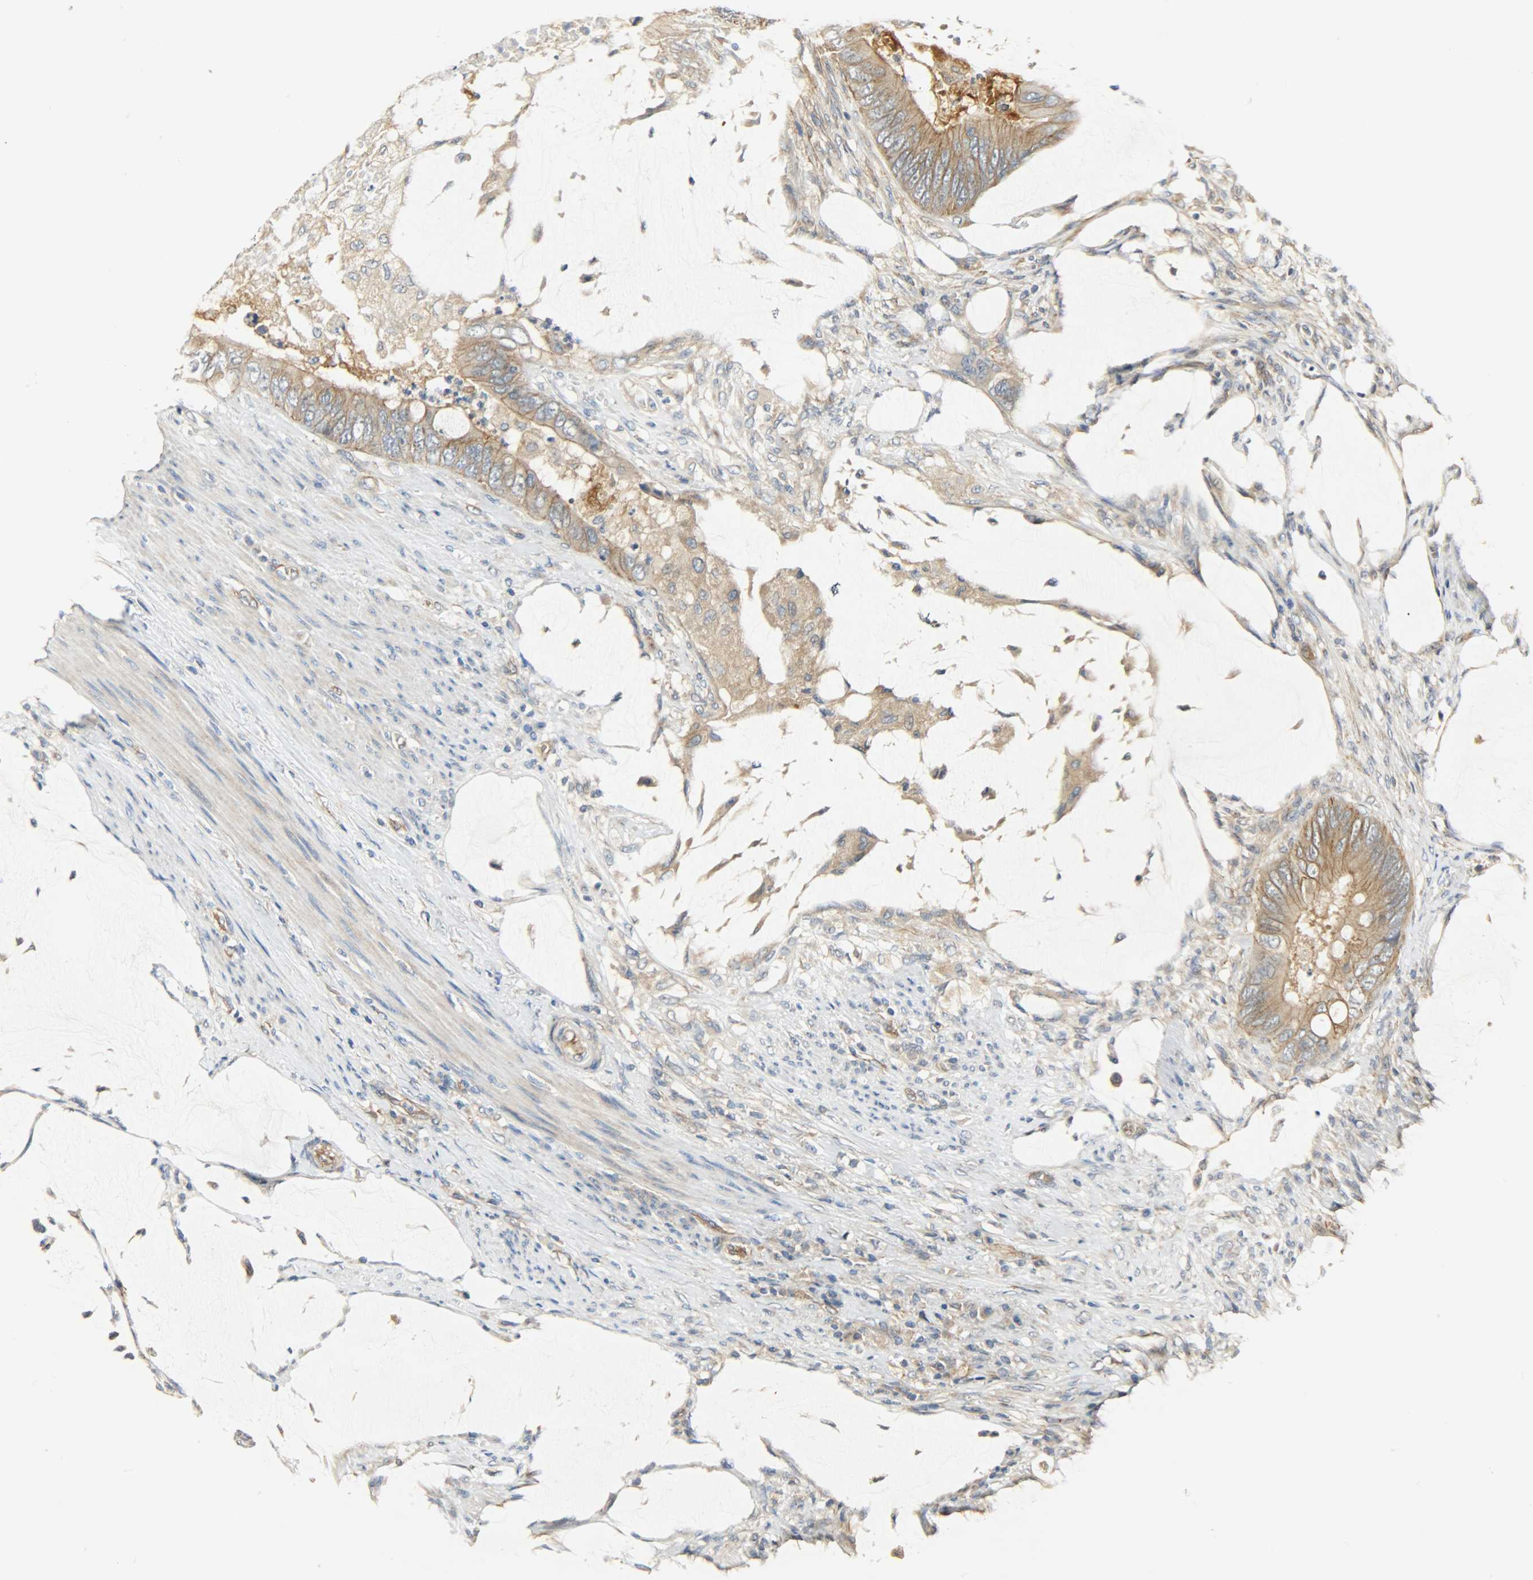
{"staining": {"intensity": "moderate", "quantity": ">75%", "location": "cytoplasmic/membranous"}, "tissue": "colorectal cancer", "cell_type": "Tumor cells", "image_type": "cancer", "snomed": [{"axis": "morphology", "description": "Adenocarcinoma, NOS"}, {"axis": "topography", "description": "Rectum"}], "caption": "IHC staining of colorectal cancer (adenocarcinoma), which exhibits medium levels of moderate cytoplasmic/membranous staining in approximately >75% of tumor cells indicating moderate cytoplasmic/membranous protein expression. The staining was performed using DAB (3,3'-diaminobenzidine) (brown) for protein detection and nuclei were counterstained in hematoxylin (blue).", "gene": "KIAA1217", "patient": {"sex": "female", "age": 77}}